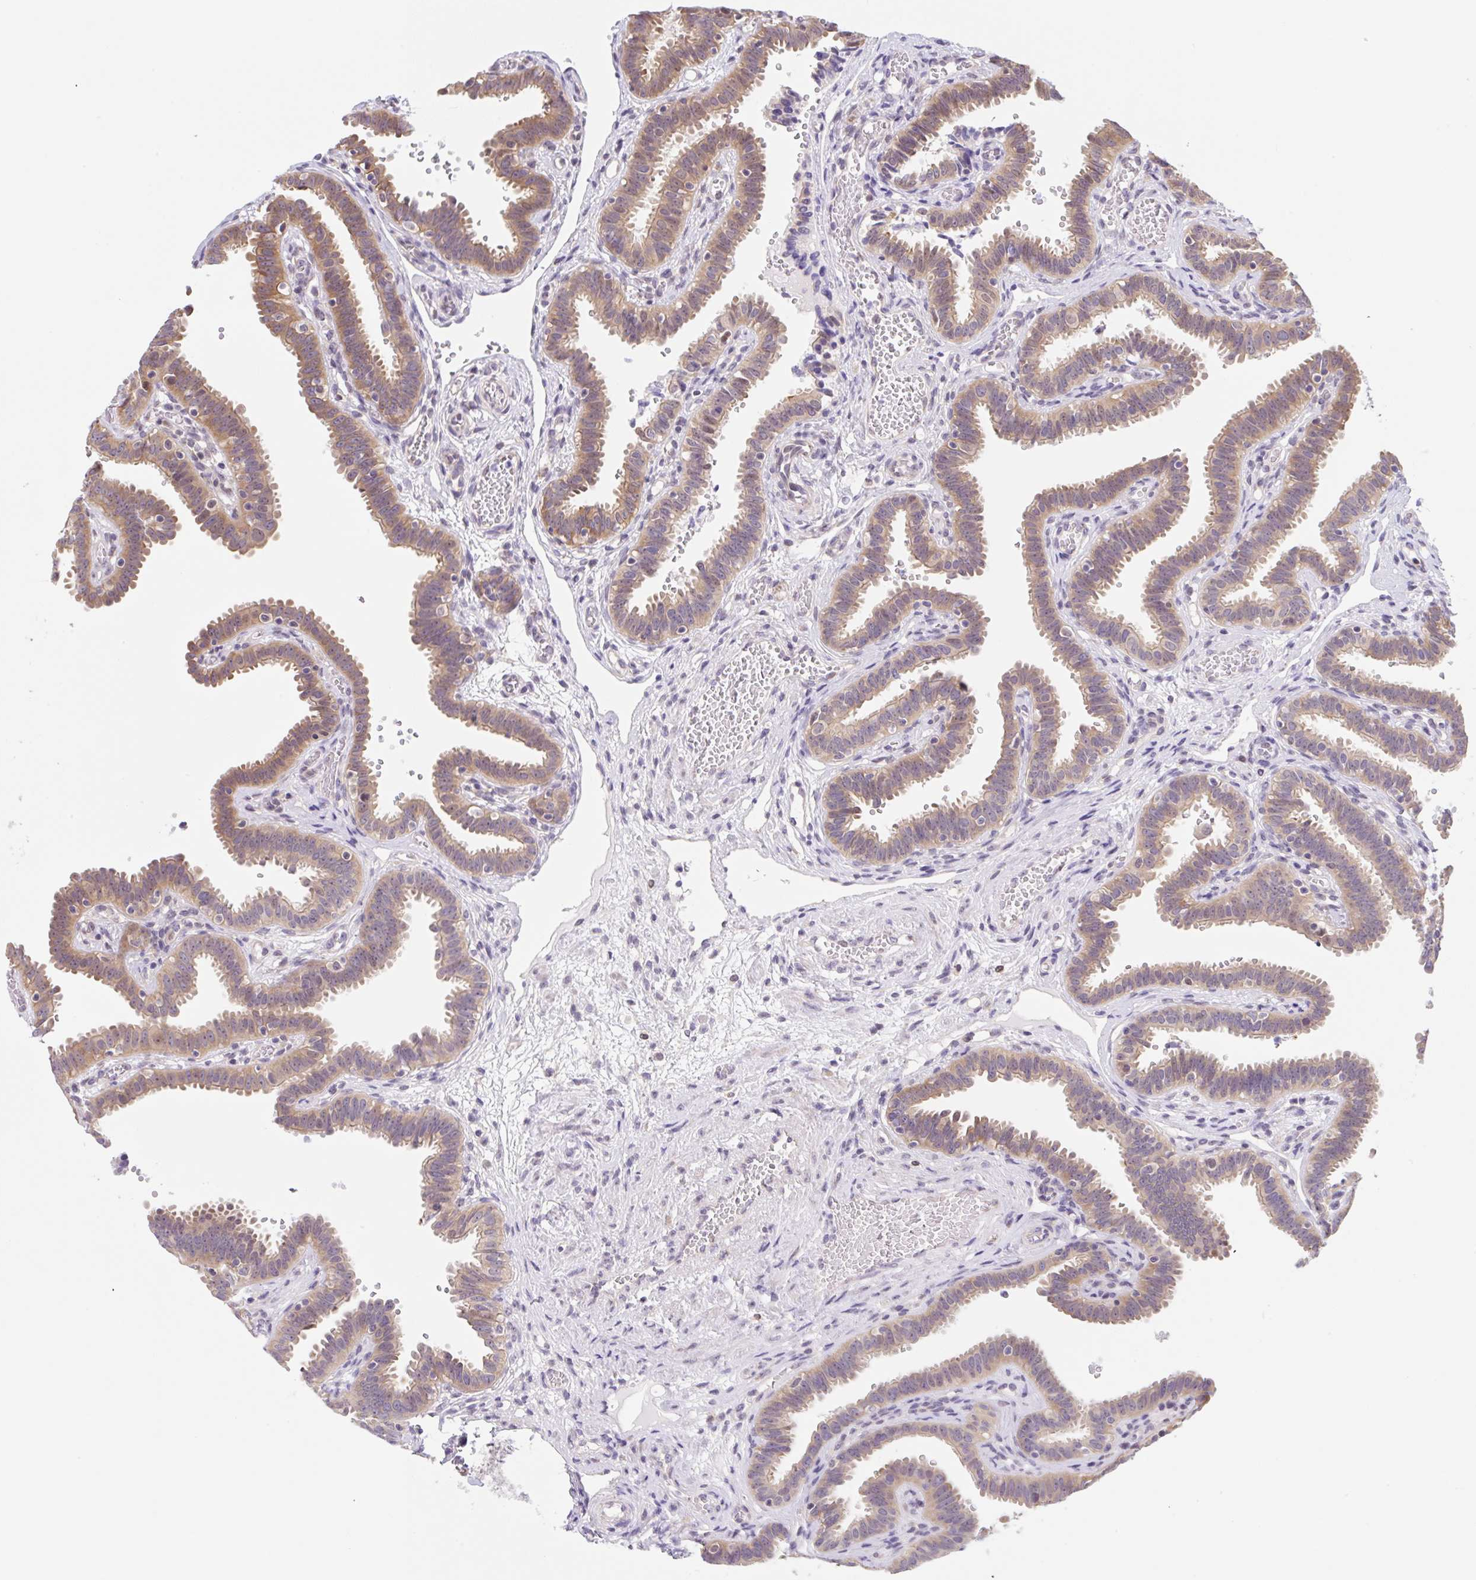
{"staining": {"intensity": "moderate", "quantity": ">75%", "location": "cytoplasmic/membranous"}, "tissue": "fallopian tube", "cell_type": "Glandular cells", "image_type": "normal", "snomed": [{"axis": "morphology", "description": "Normal tissue, NOS"}, {"axis": "topography", "description": "Fallopian tube"}], "caption": "Immunohistochemical staining of normal fallopian tube reveals medium levels of moderate cytoplasmic/membranous positivity in about >75% of glandular cells.", "gene": "TBPL2", "patient": {"sex": "female", "age": 37}}